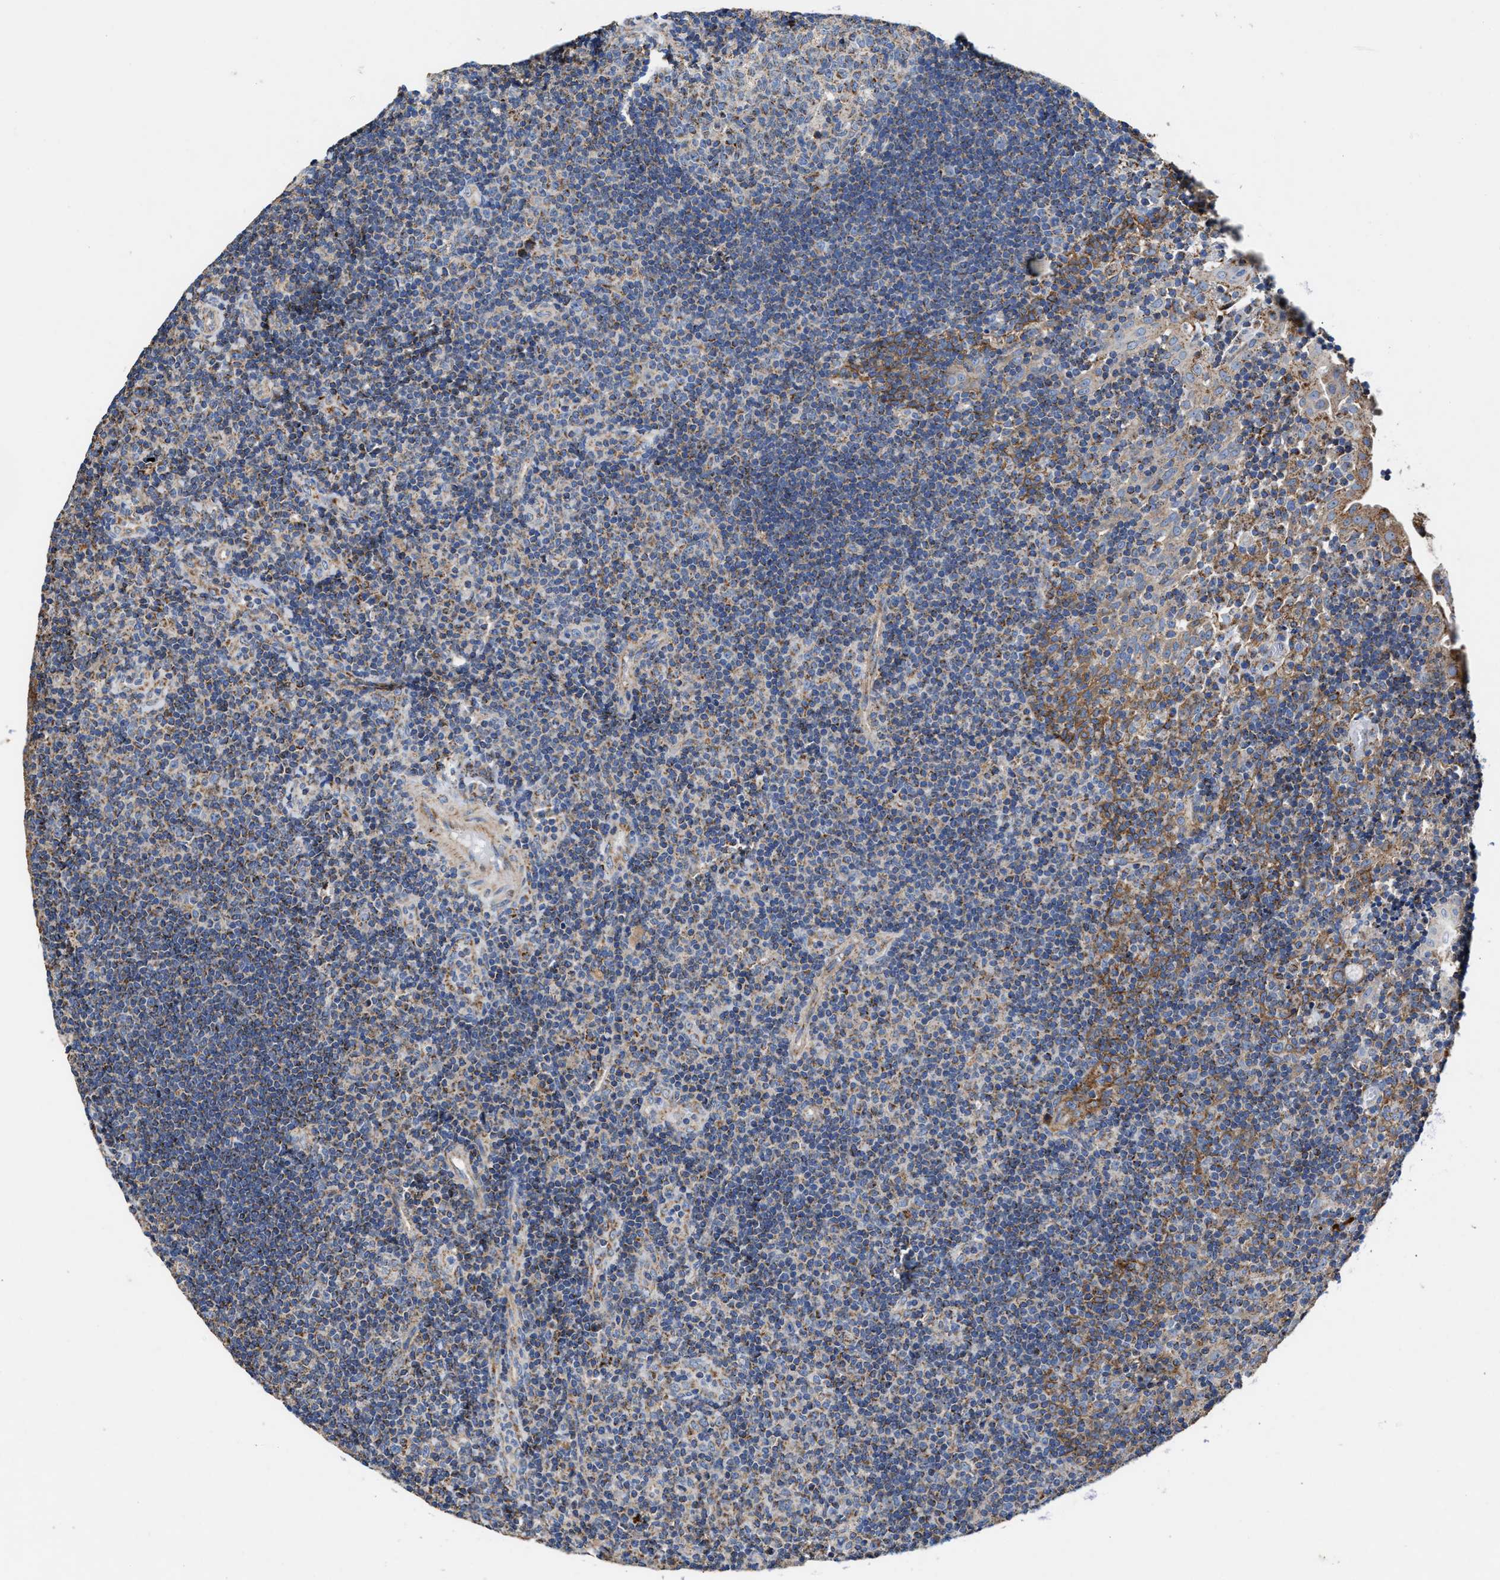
{"staining": {"intensity": "moderate", "quantity": "<25%", "location": "cytoplasmic/membranous"}, "tissue": "tonsil", "cell_type": "Germinal center cells", "image_type": "normal", "snomed": [{"axis": "morphology", "description": "Normal tissue, NOS"}, {"axis": "topography", "description": "Tonsil"}], "caption": "Protein analysis of unremarkable tonsil demonstrates moderate cytoplasmic/membranous staining in approximately <25% of germinal center cells.", "gene": "MECR", "patient": {"sex": "female", "age": 40}}